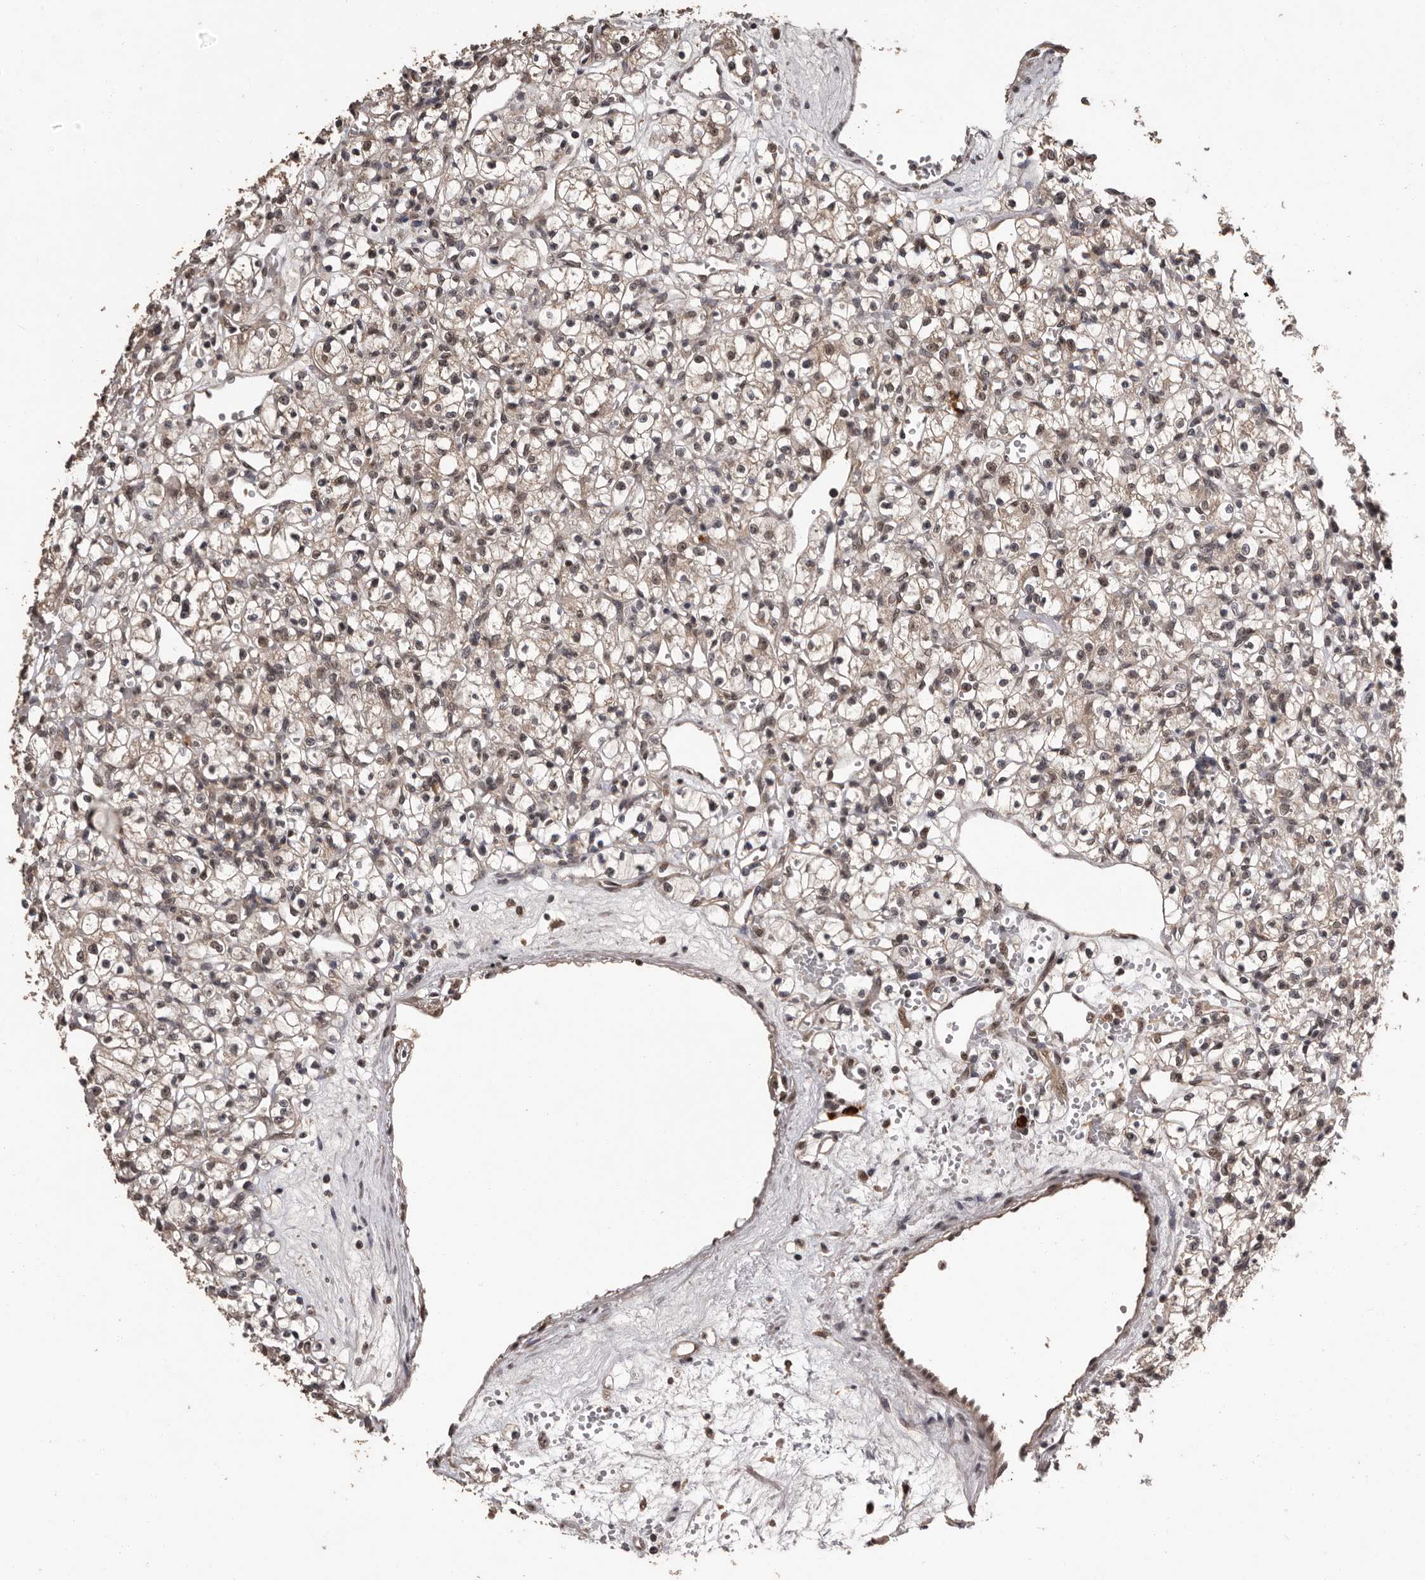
{"staining": {"intensity": "weak", "quantity": ">75%", "location": "cytoplasmic/membranous"}, "tissue": "renal cancer", "cell_type": "Tumor cells", "image_type": "cancer", "snomed": [{"axis": "morphology", "description": "Adenocarcinoma, NOS"}, {"axis": "topography", "description": "Kidney"}], "caption": "A low amount of weak cytoplasmic/membranous positivity is identified in about >75% of tumor cells in renal cancer tissue. (DAB IHC with brightfield microscopy, high magnification).", "gene": "VPS37A", "patient": {"sex": "female", "age": 59}}